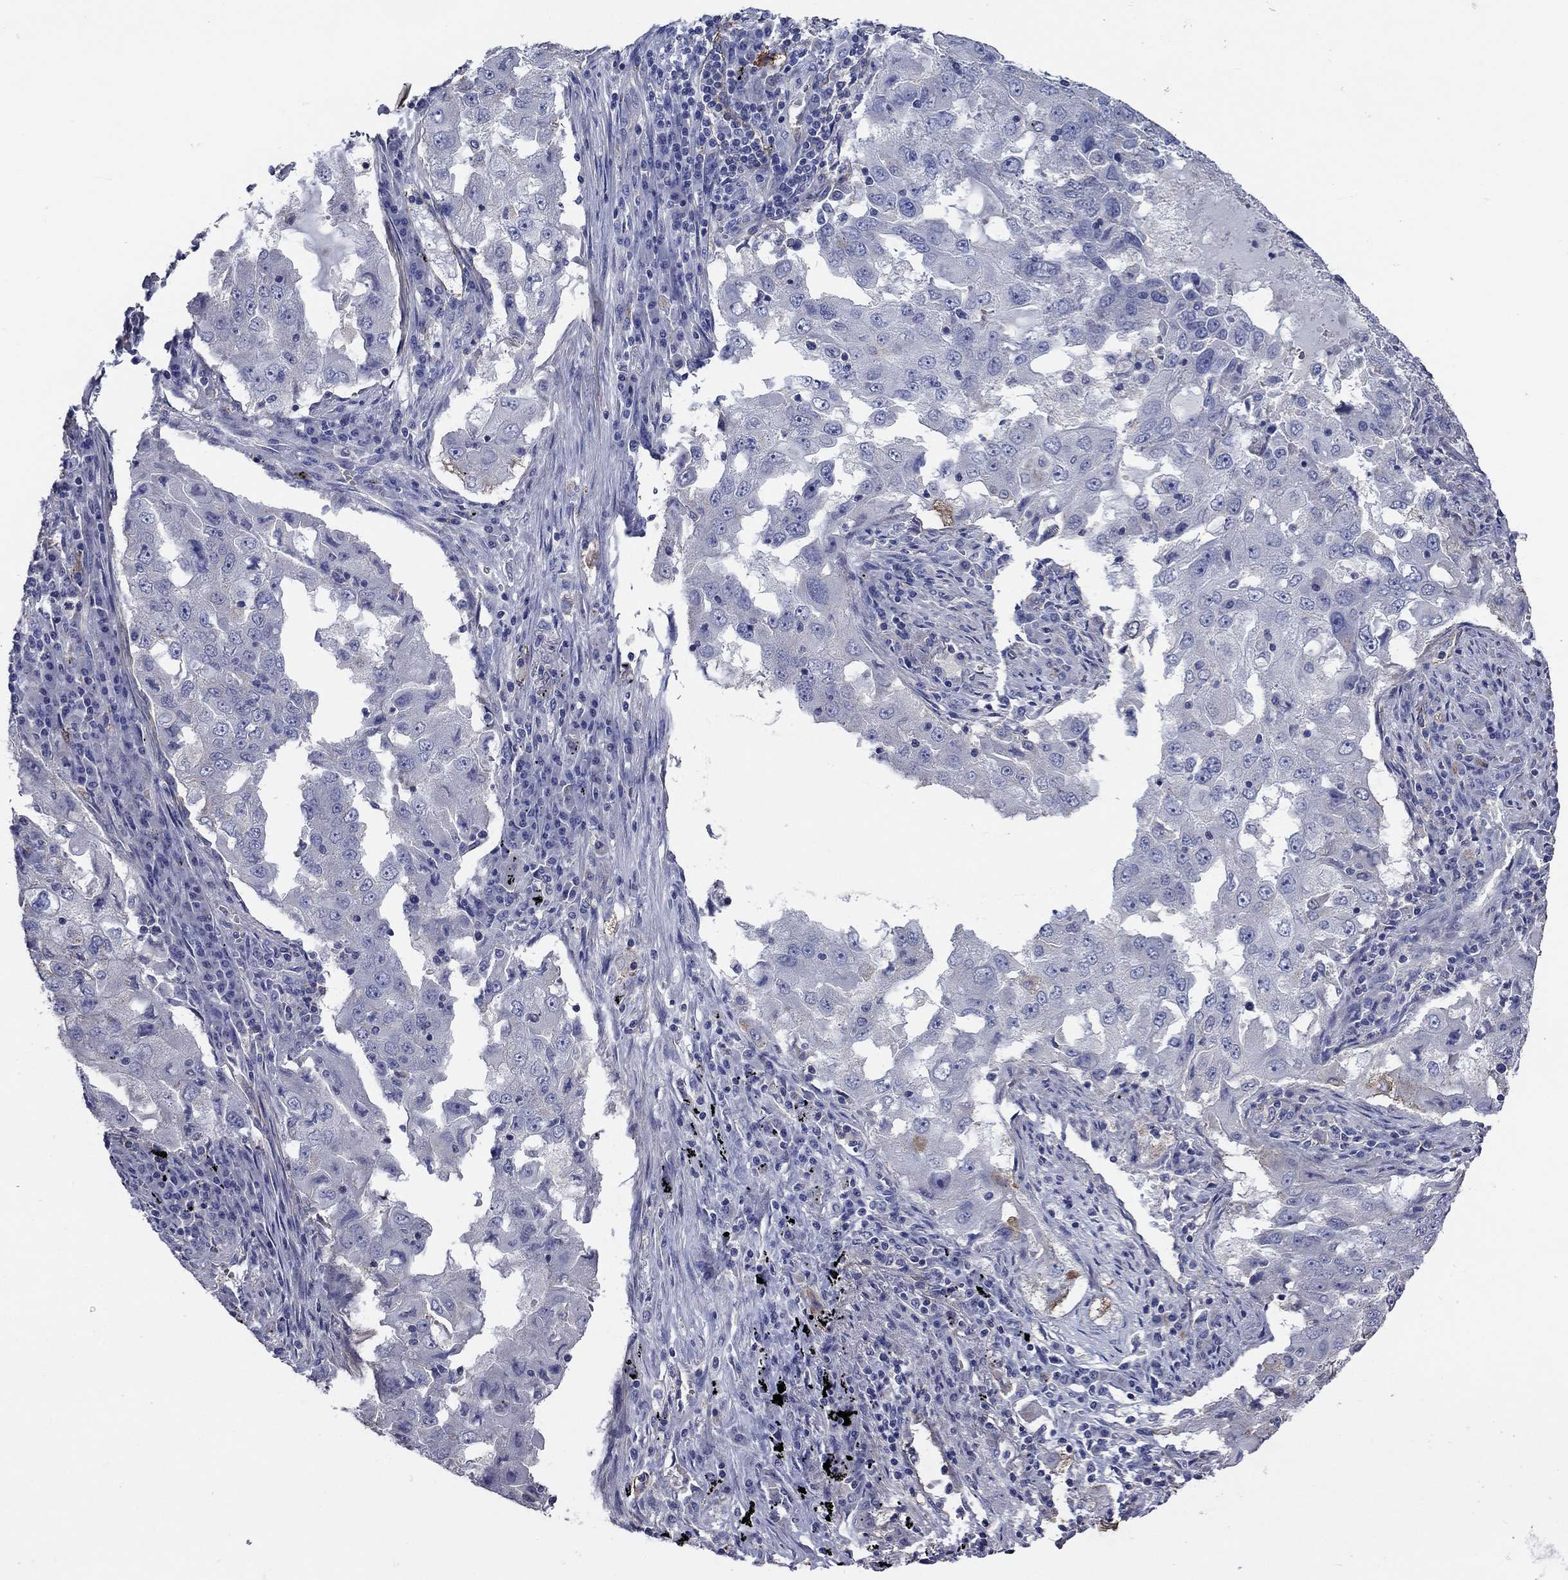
{"staining": {"intensity": "negative", "quantity": "none", "location": "none"}, "tissue": "lung cancer", "cell_type": "Tumor cells", "image_type": "cancer", "snomed": [{"axis": "morphology", "description": "Adenocarcinoma, NOS"}, {"axis": "topography", "description": "Lung"}], "caption": "A photomicrograph of lung cancer stained for a protein reveals no brown staining in tumor cells.", "gene": "FLNC", "patient": {"sex": "female", "age": 61}}